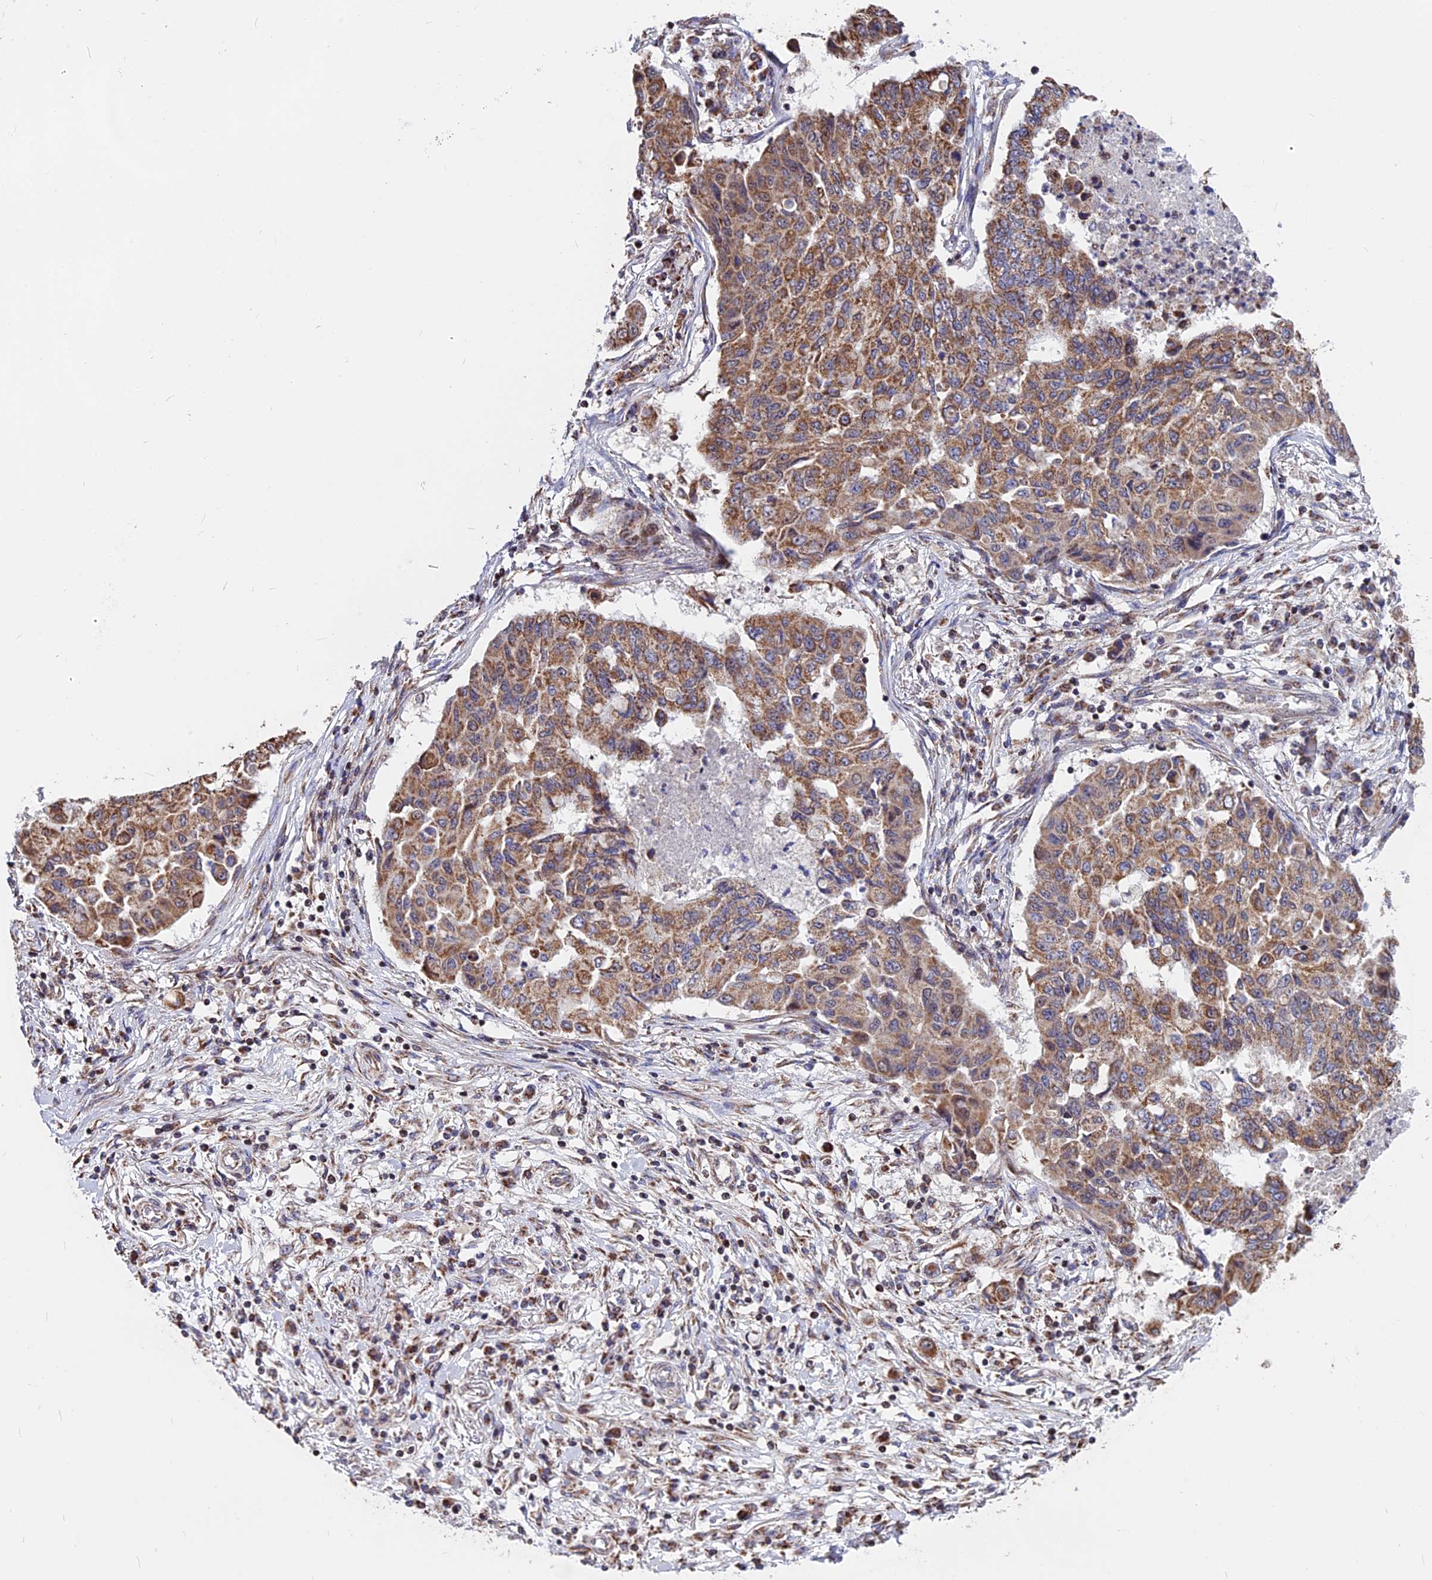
{"staining": {"intensity": "moderate", "quantity": ">75%", "location": "cytoplasmic/membranous"}, "tissue": "lung cancer", "cell_type": "Tumor cells", "image_type": "cancer", "snomed": [{"axis": "morphology", "description": "Squamous cell carcinoma, NOS"}, {"axis": "topography", "description": "Lung"}], "caption": "Protein expression analysis of lung cancer (squamous cell carcinoma) shows moderate cytoplasmic/membranous positivity in about >75% of tumor cells. (DAB (3,3'-diaminobenzidine) IHC with brightfield microscopy, high magnification).", "gene": "FAM174C", "patient": {"sex": "male", "age": 74}}